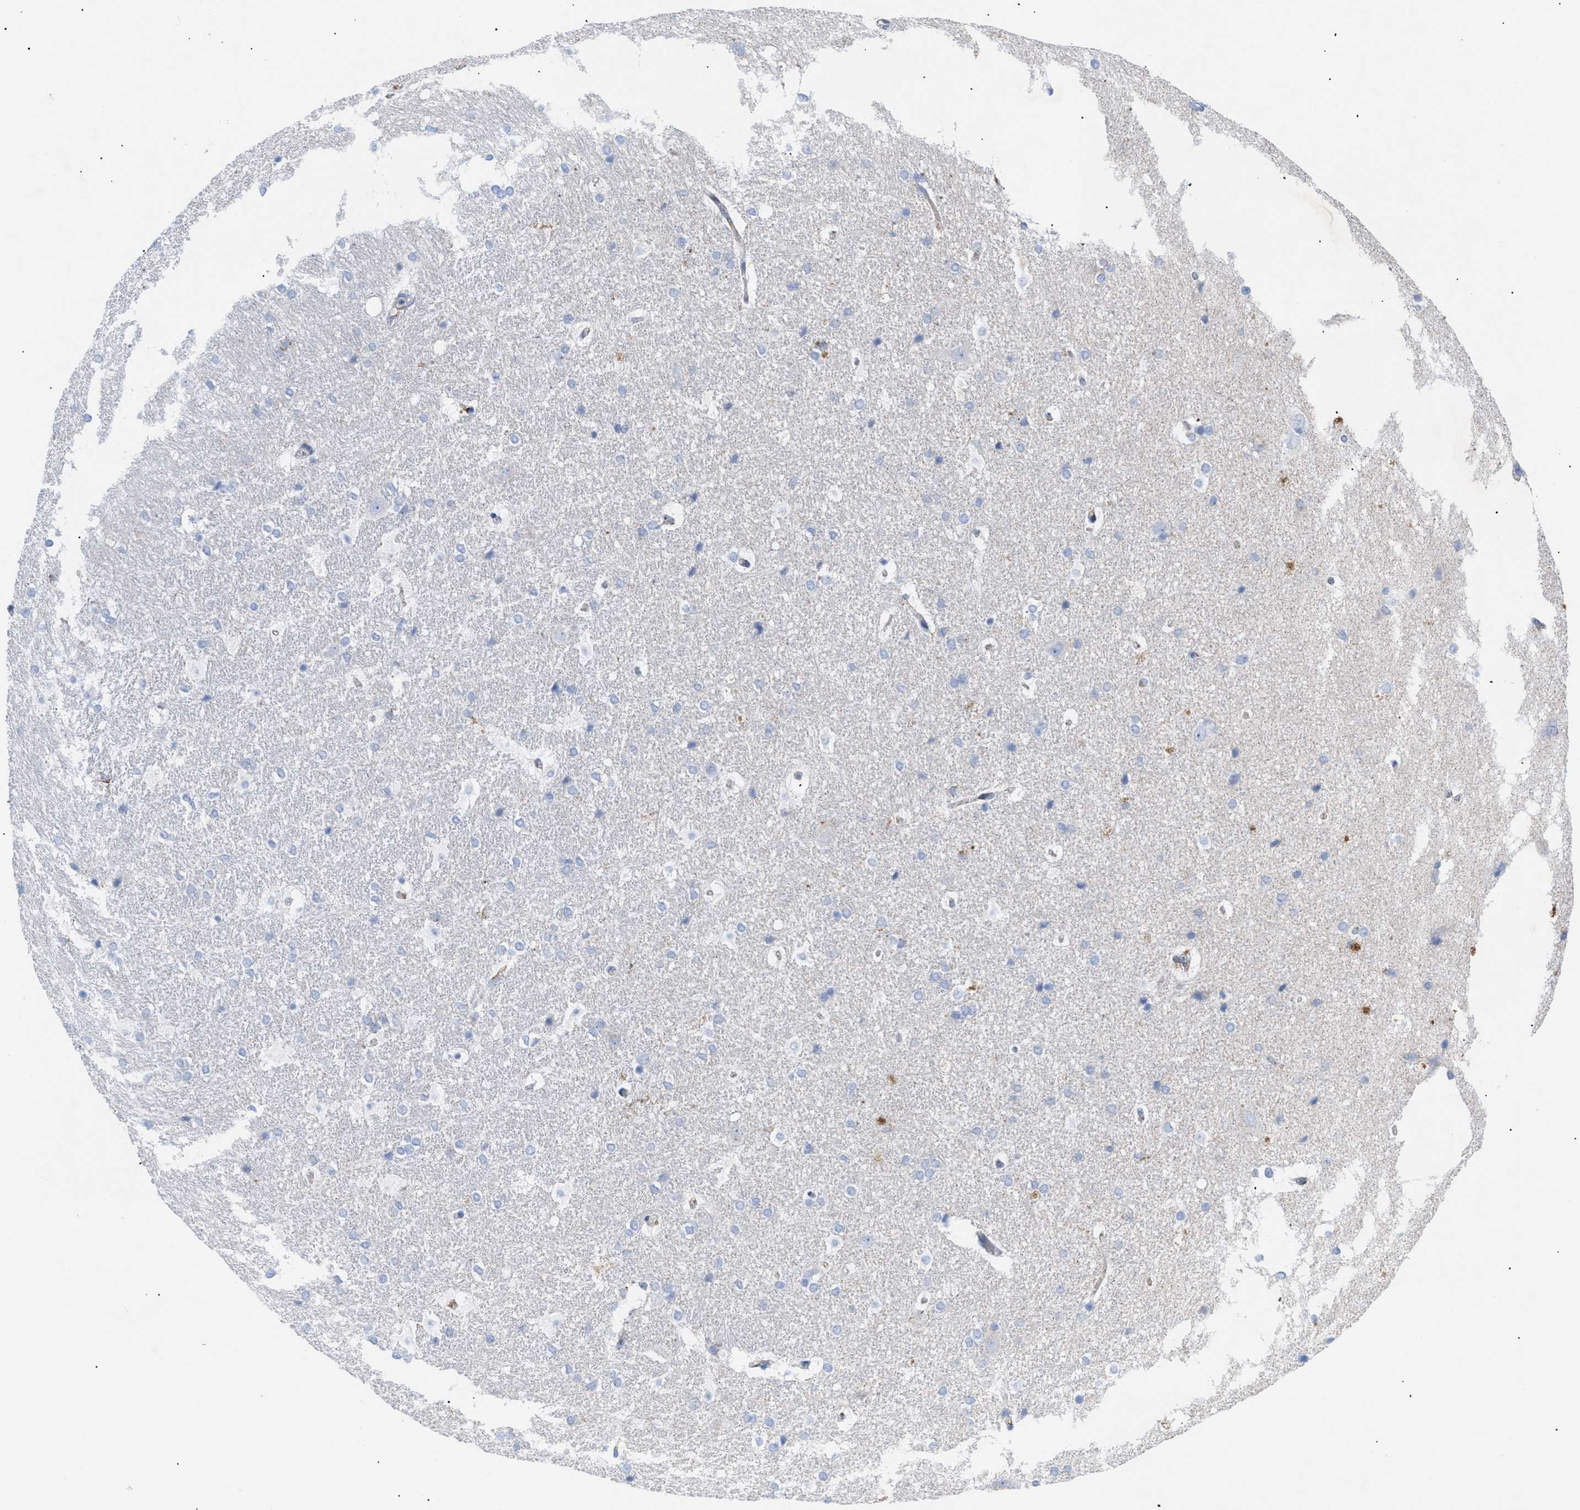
{"staining": {"intensity": "strong", "quantity": "<25%", "location": "cytoplasmic/membranous"}, "tissue": "hippocampus", "cell_type": "Glial cells", "image_type": "normal", "snomed": [{"axis": "morphology", "description": "Normal tissue, NOS"}, {"axis": "topography", "description": "Hippocampus"}], "caption": "A medium amount of strong cytoplasmic/membranous staining is appreciated in about <25% of glial cells in unremarkable hippocampus.", "gene": "DRAM2", "patient": {"sex": "female", "age": 19}}